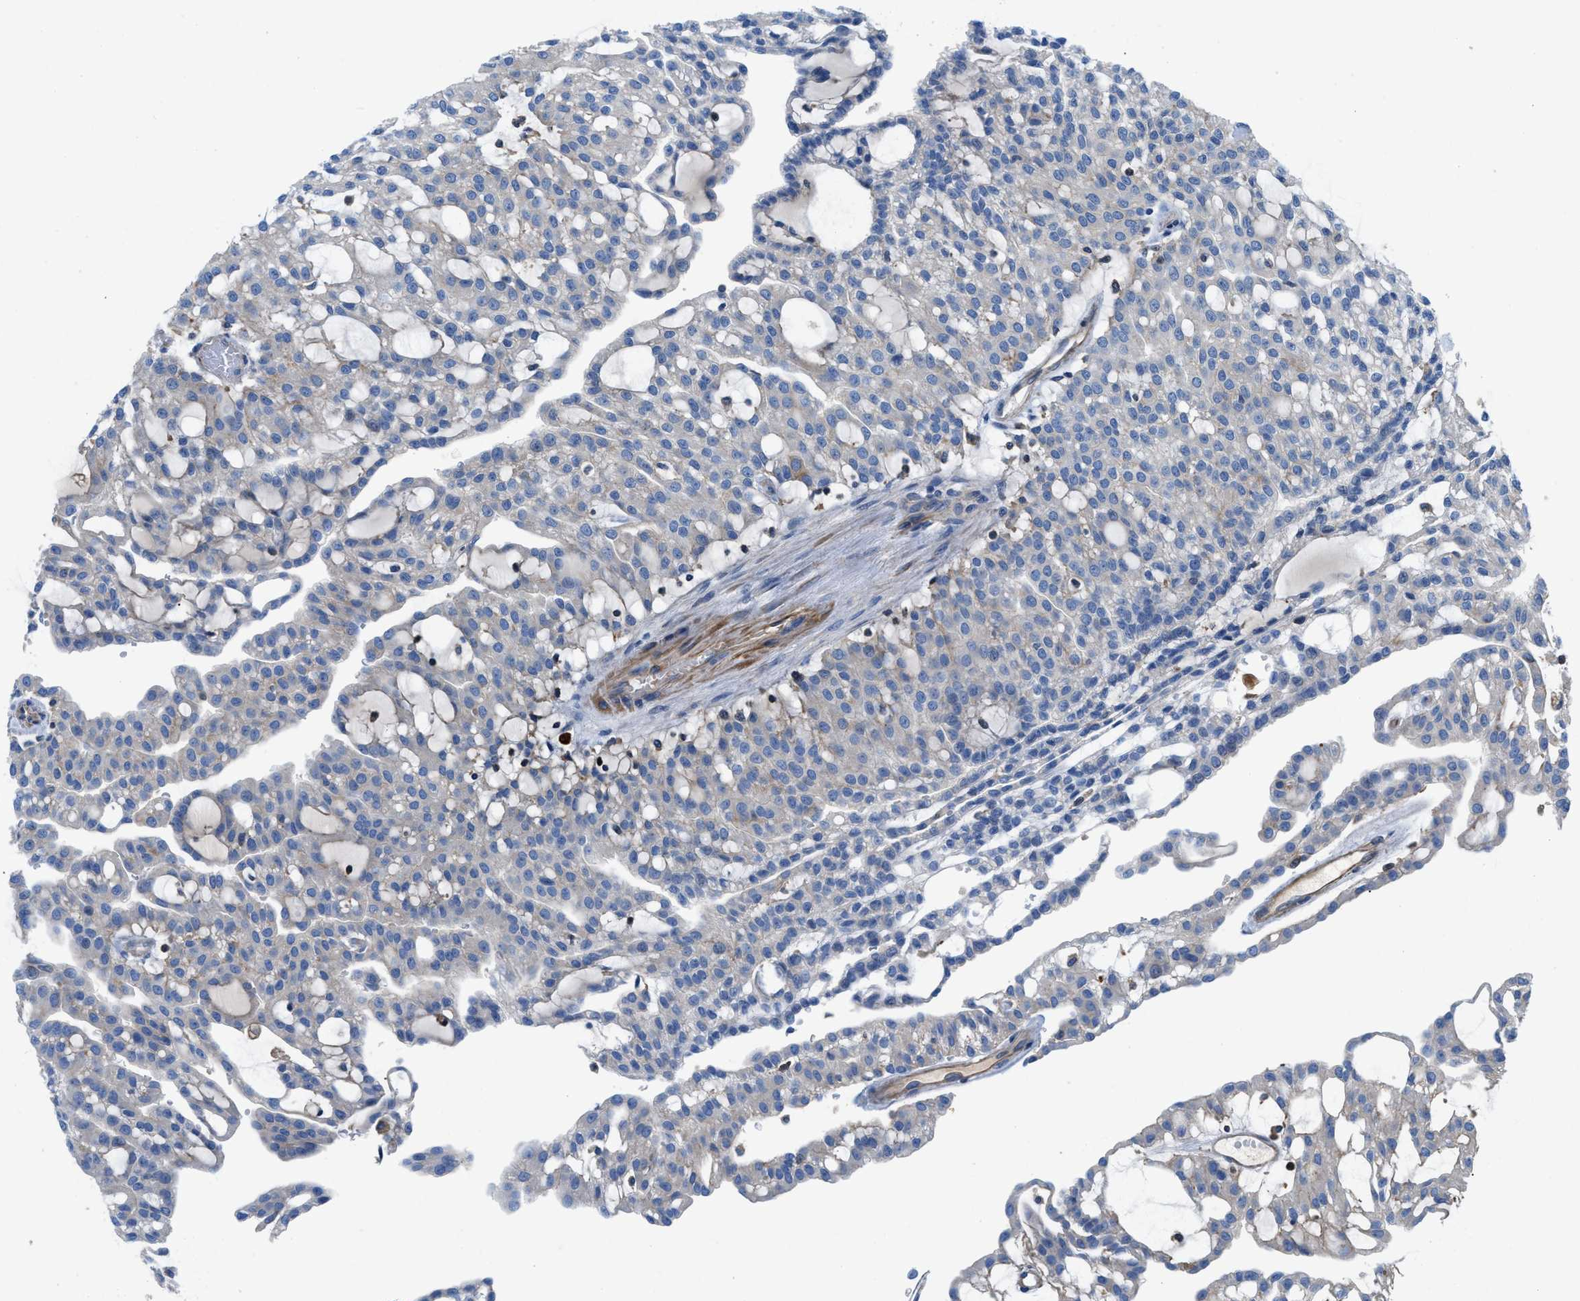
{"staining": {"intensity": "negative", "quantity": "none", "location": "none"}, "tissue": "renal cancer", "cell_type": "Tumor cells", "image_type": "cancer", "snomed": [{"axis": "morphology", "description": "Adenocarcinoma, NOS"}, {"axis": "topography", "description": "Kidney"}], "caption": "There is no significant expression in tumor cells of adenocarcinoma (renal).", "gene": "ATP6V0D1", "patient": {"sex": "male", "age": 63}}